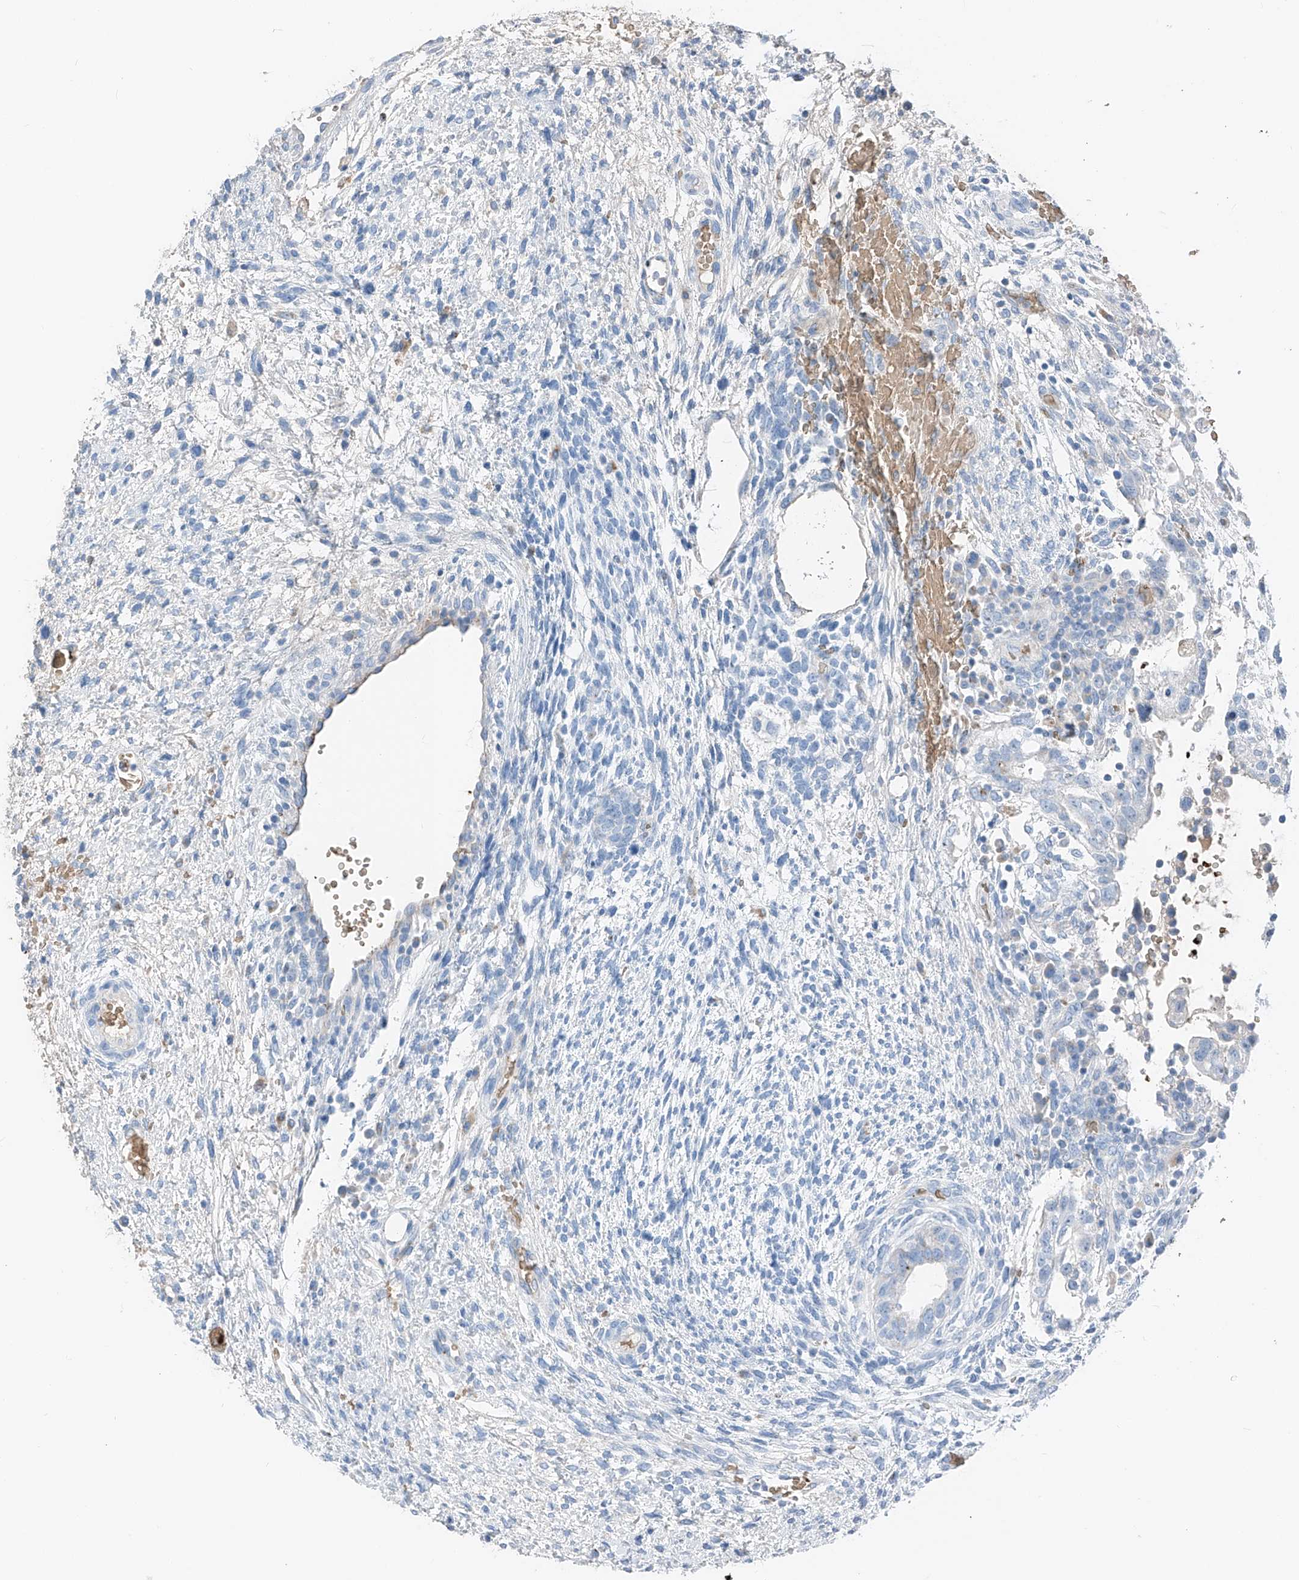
{"staining": {"intensity": "negative", "quantity": "none", "location": "none"}, "tissue": "testis cancer", "cell_type": "Tumor cells", "image_type": "cancer", "snomed": [{"axis": "morphology", "description": "Carcinoma, Embryonal, NOS"}, {"axis": "topography", "description": "Testis"}], "caption": "IHC micrograph of neoplastic tissue: human testis cancer (embryonal carcinoma) stained with DAB (3,3'-diaminobenzidine) reveals no significant protein staining in tumor cells.", "gene": "PRSS23", "patient": {"sex": "male", "age": 37}}